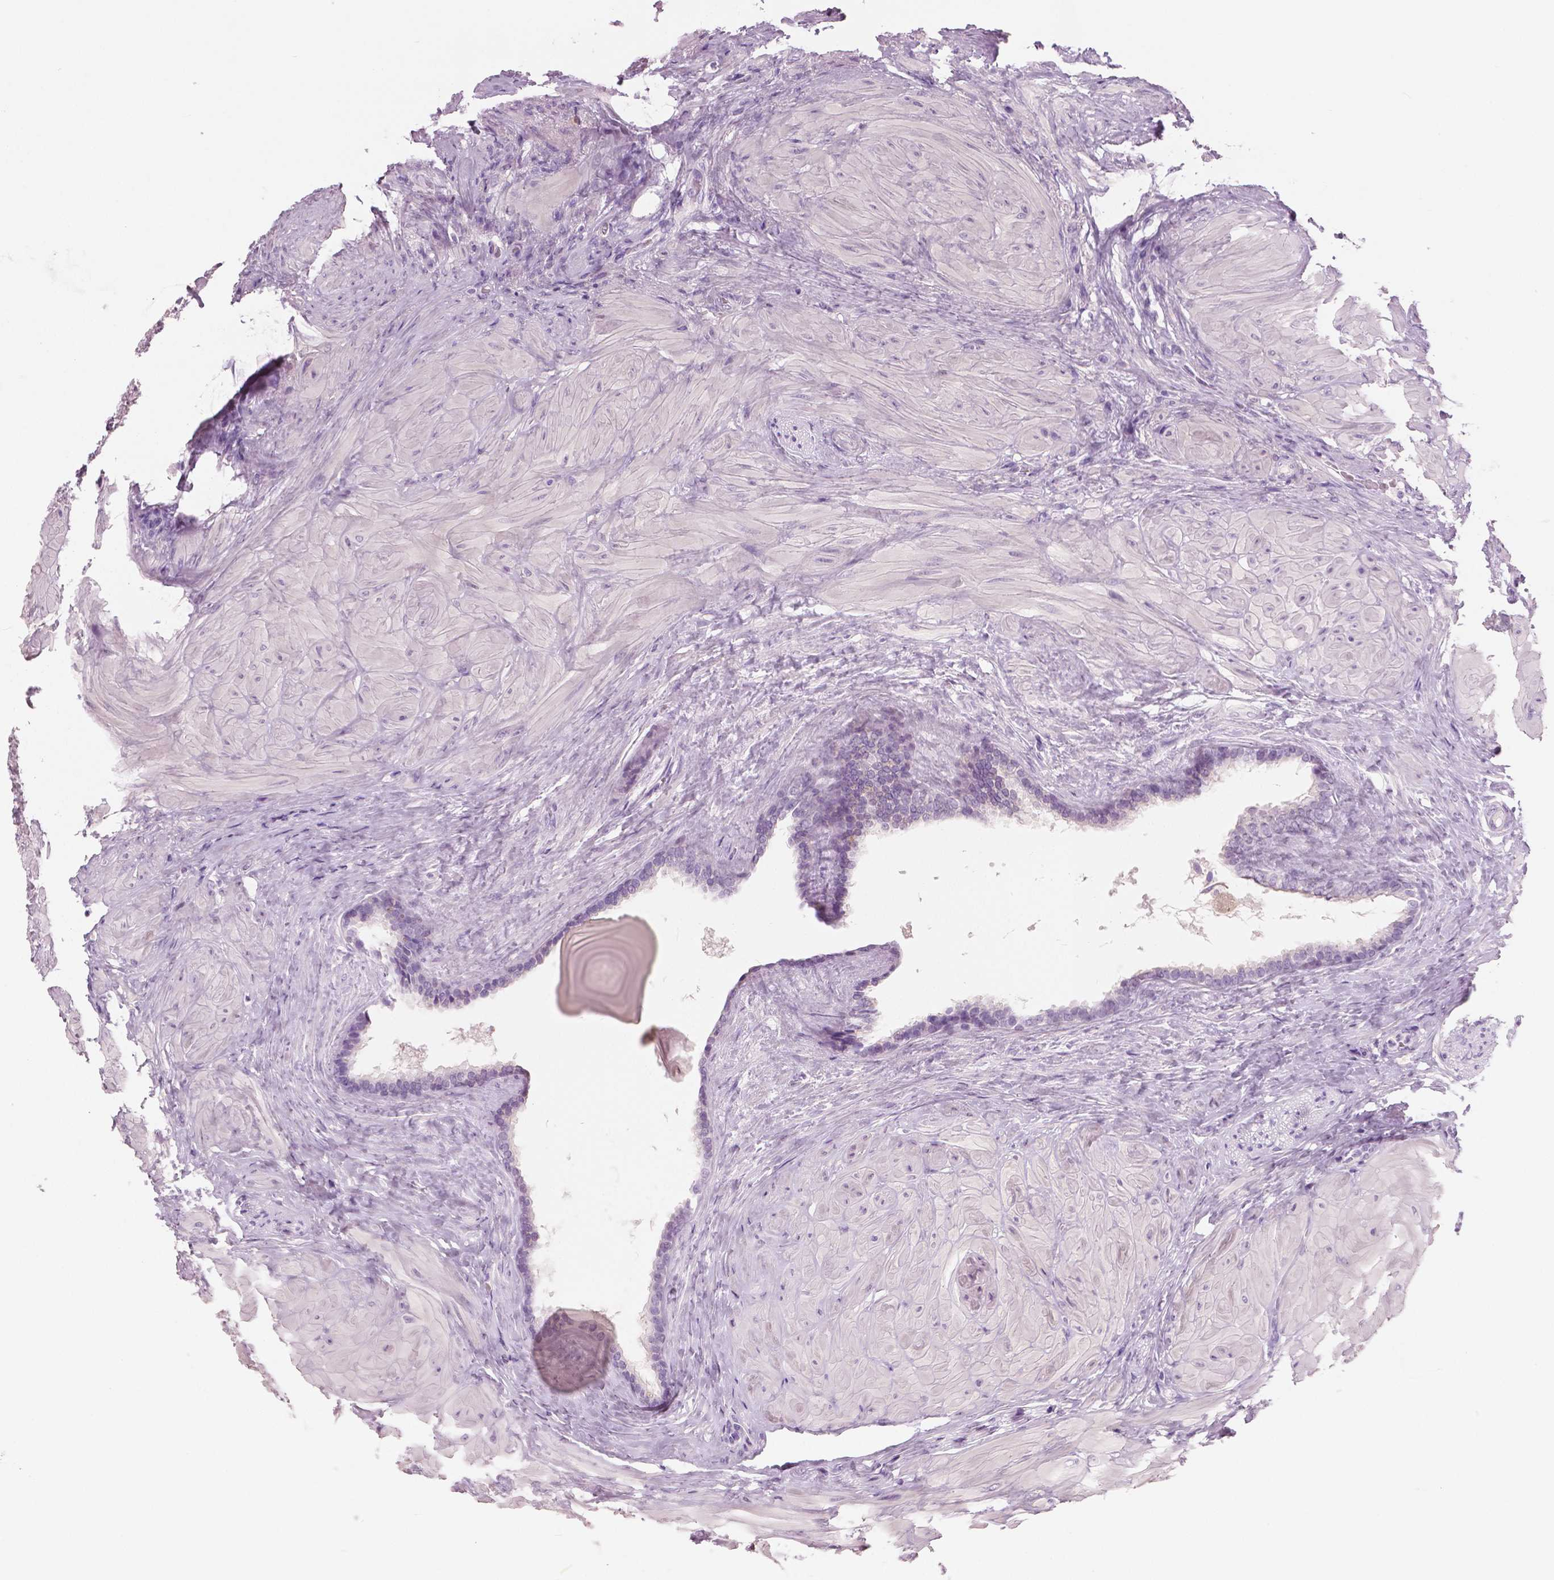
{"staining": {"intensity": "weak", "quantity": "25%-75%", "location": "cytoplasmic/membranous"}, "tissue": "seminal vesicle", "cell_type": "Glandular cells", "image_type": "normal", "snomed": [{"axis": "morphology", "description": "Normal tissue, NOS"}, {"axis": "topography", "description": "Seminal veicle"}], "caption": "A low amount of weak cytoplasmic/membranous staining is appreciated in about 25%-75% of glandular cells in unremarkable seminal vesicle.", "gene": "GALM", "patient": {"sex": "male", "age": 57}}